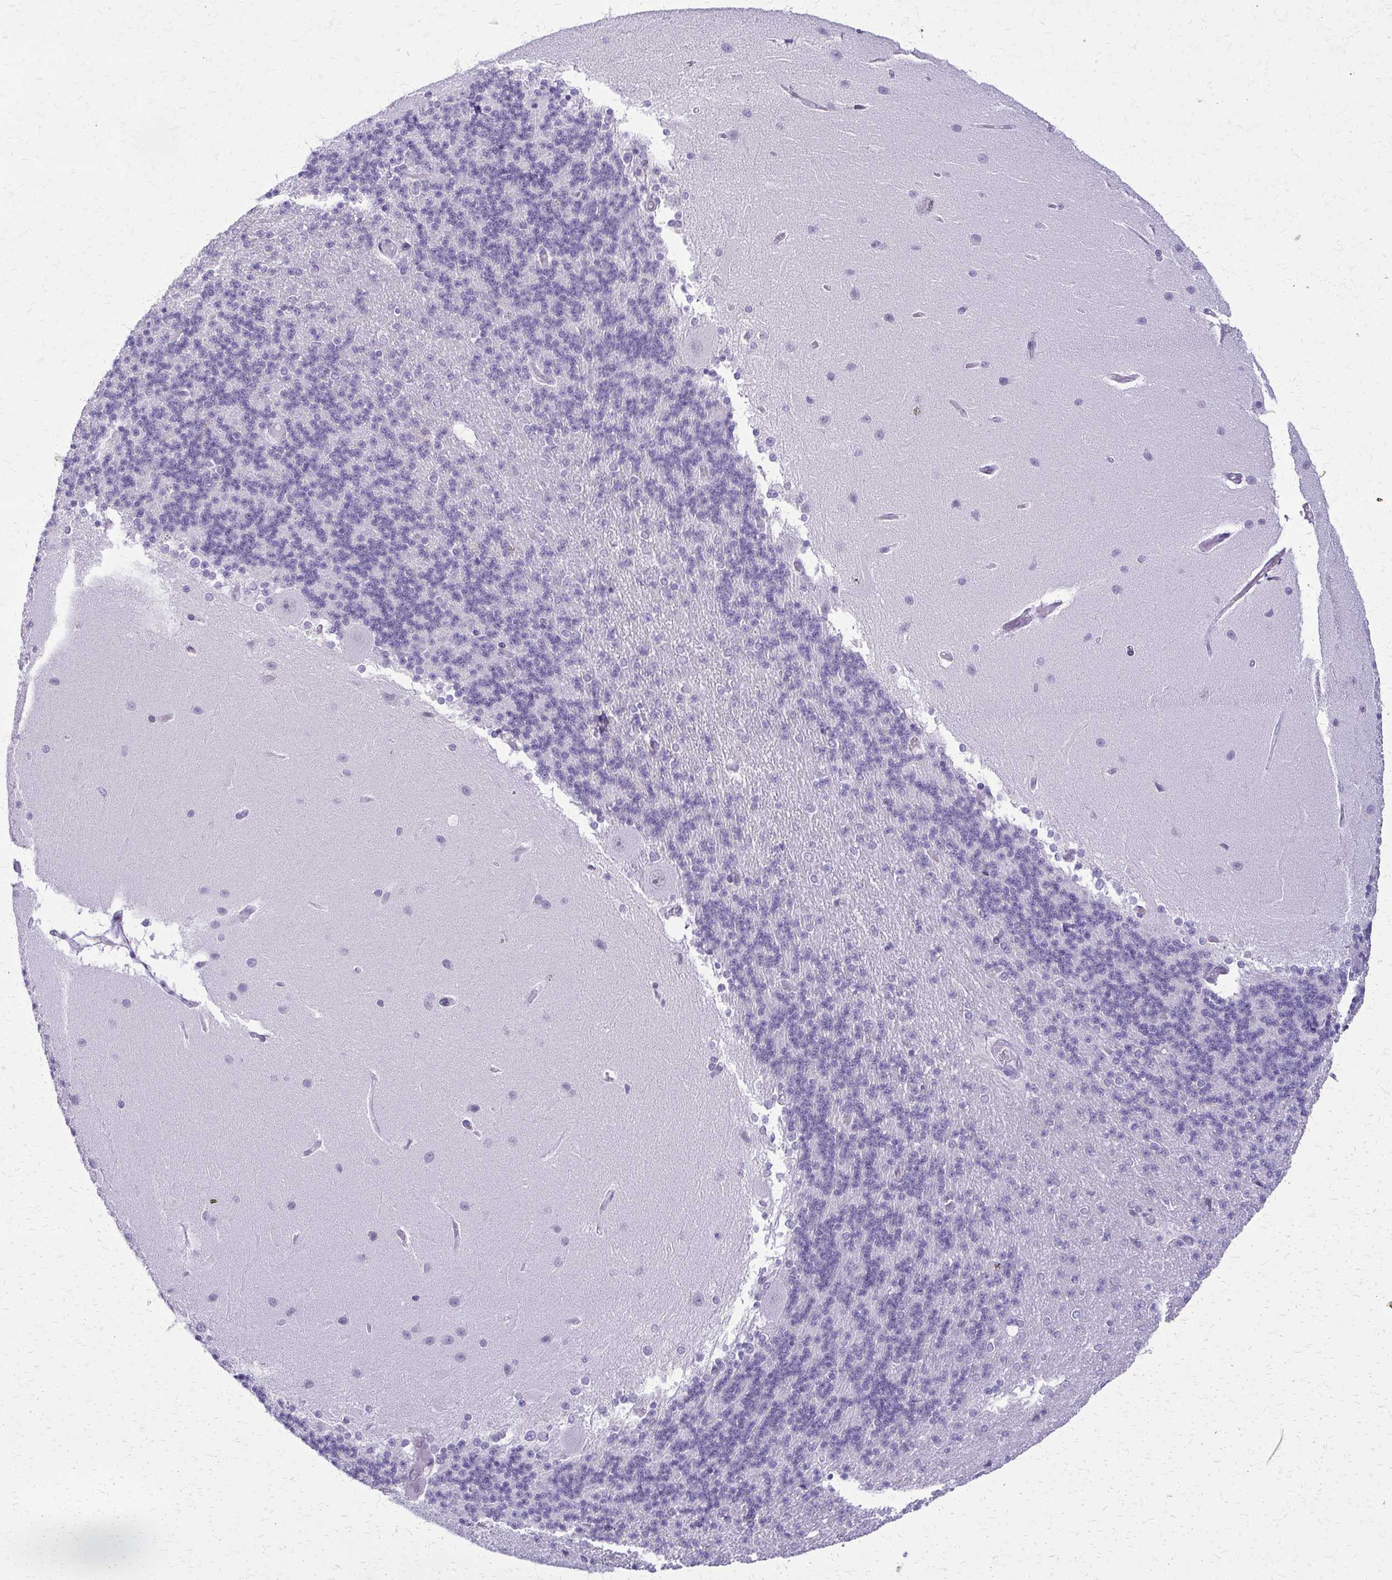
{"staining": {"intensity": "negative", "quantity": "none", "location": "none"}, "tissue": "cerebellum", "cell_type": "Cells in granular layer", "image_type": "normal", "snomed": [{"axis": "morphology", "description": "Normal tissue, NOS"}, {"axis": "topography", "description": "Cerebellum"}], "caption": "Immunohistochemistry histopathology image of normal human cerebellum stained for a protein (brown), which exhibits no staining in cells in granular layer.", "gene": "FAM162B", "patient": {"sex": "female", "age": 54}}